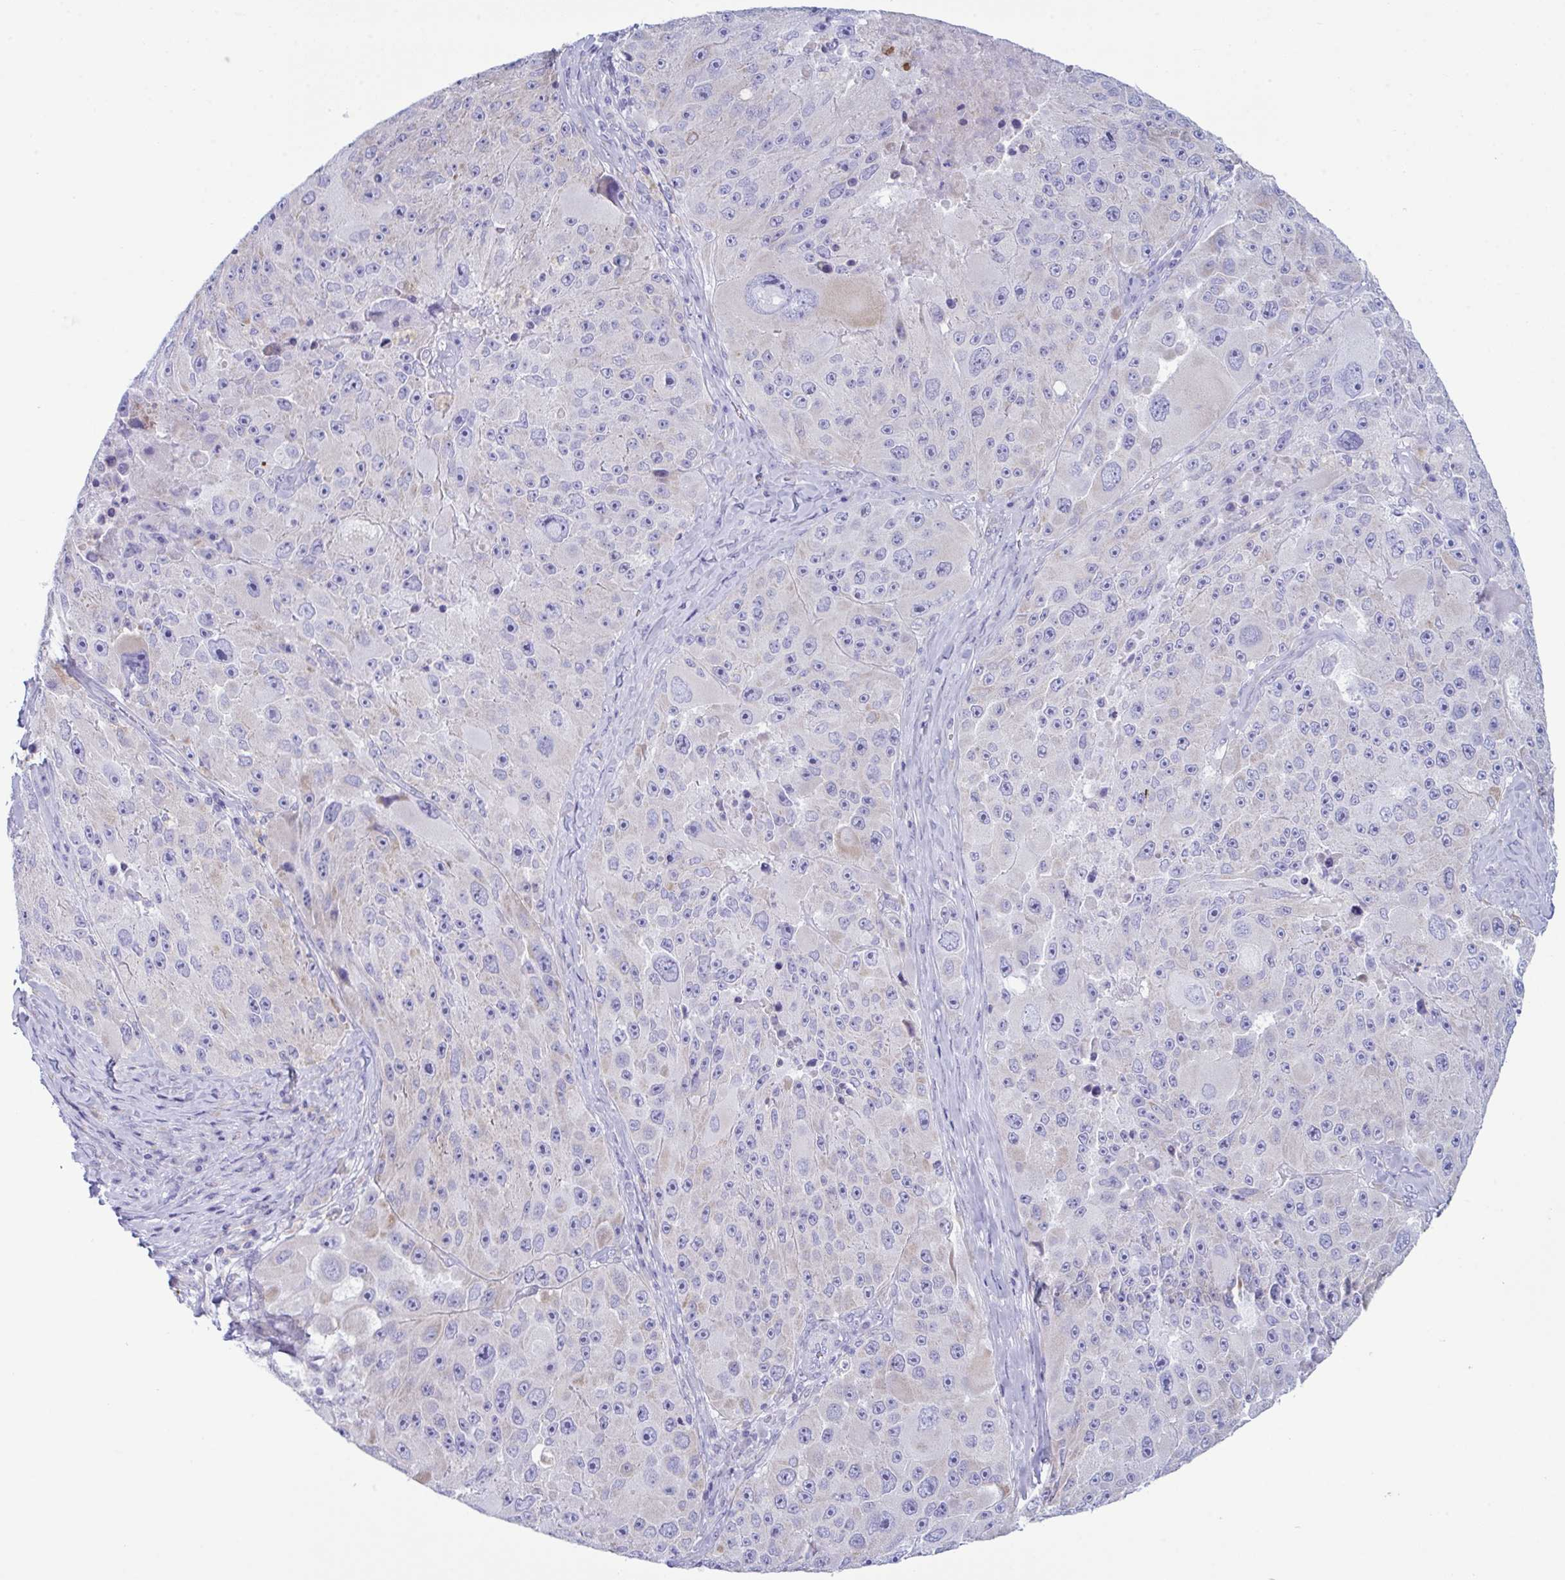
{"staining": {"intensity": "weak", "quantity": "<25%", "location": "cytoplasmic/membranous"}, "tissue": "melanoma", "cell_type": "Tumor cells", "image_type": "cancer", "snomed": [{"axis": "morphology", "description": "Malignant melanoma, Metastatic site"}, {"axis": "topography", "description": "Lymph node"}], "caption": "Melanoma was stained to show a protein in brown. There is no significant expression in tumor cells.", "gene": "BBS1", "patient": {"sex": "male", "age": 62}}